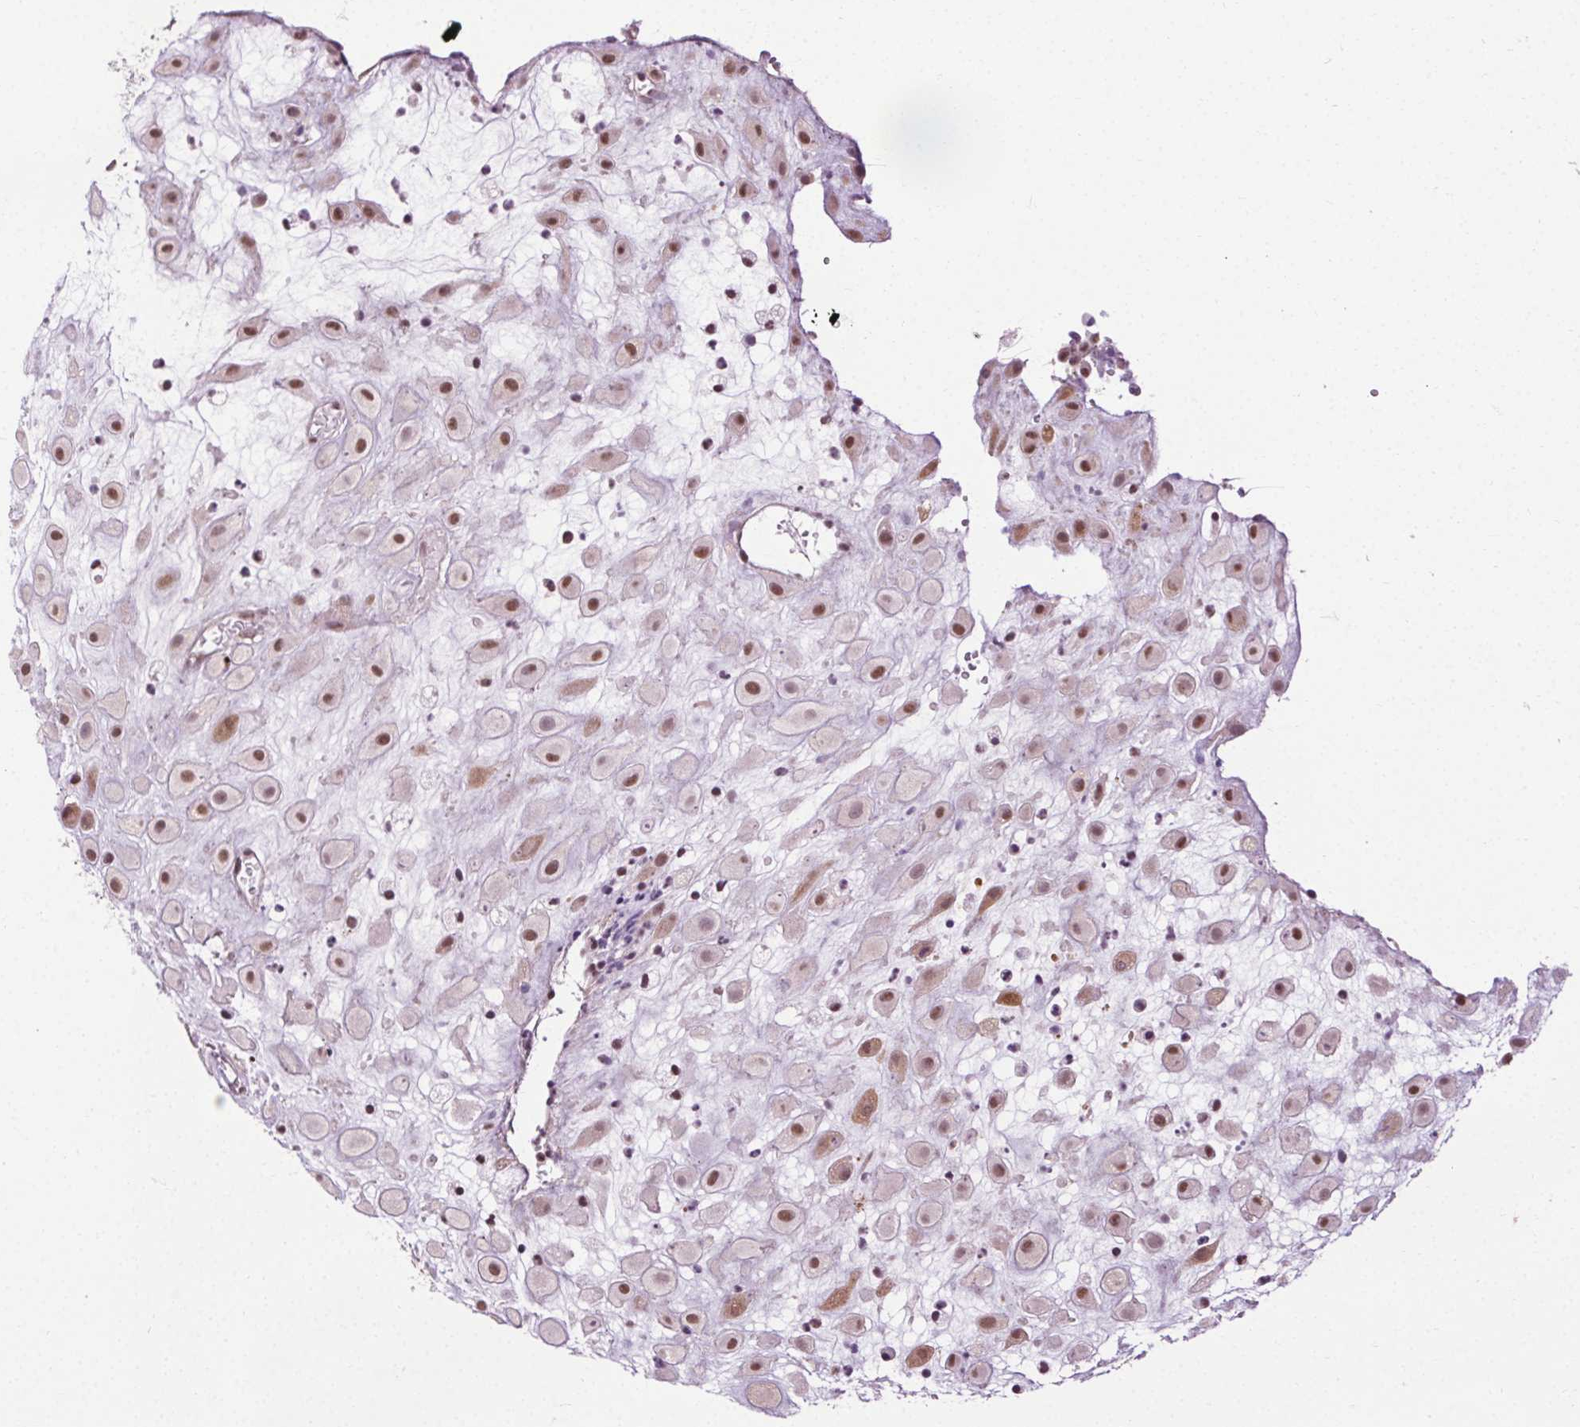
{"staining": {"intensity": "moderate", "quantity": "25%-75%", "location": "nuclear"}, "tissue": "placenta", "cell_type": "Decidual cells", "image_type": "normal", "snomed": [{"axis": "morphology", "description": "Normal tissue, NOS"}, {"axis": "topography", "description": "Placenta"}], "caption": "Unremarkable placenta displays moderate nuclear expression in about 25%-75% of decidual cells Nuclei are stained in blue..", "gene": "CEBPA", "patient": {"sex": "female", "age": 24}}